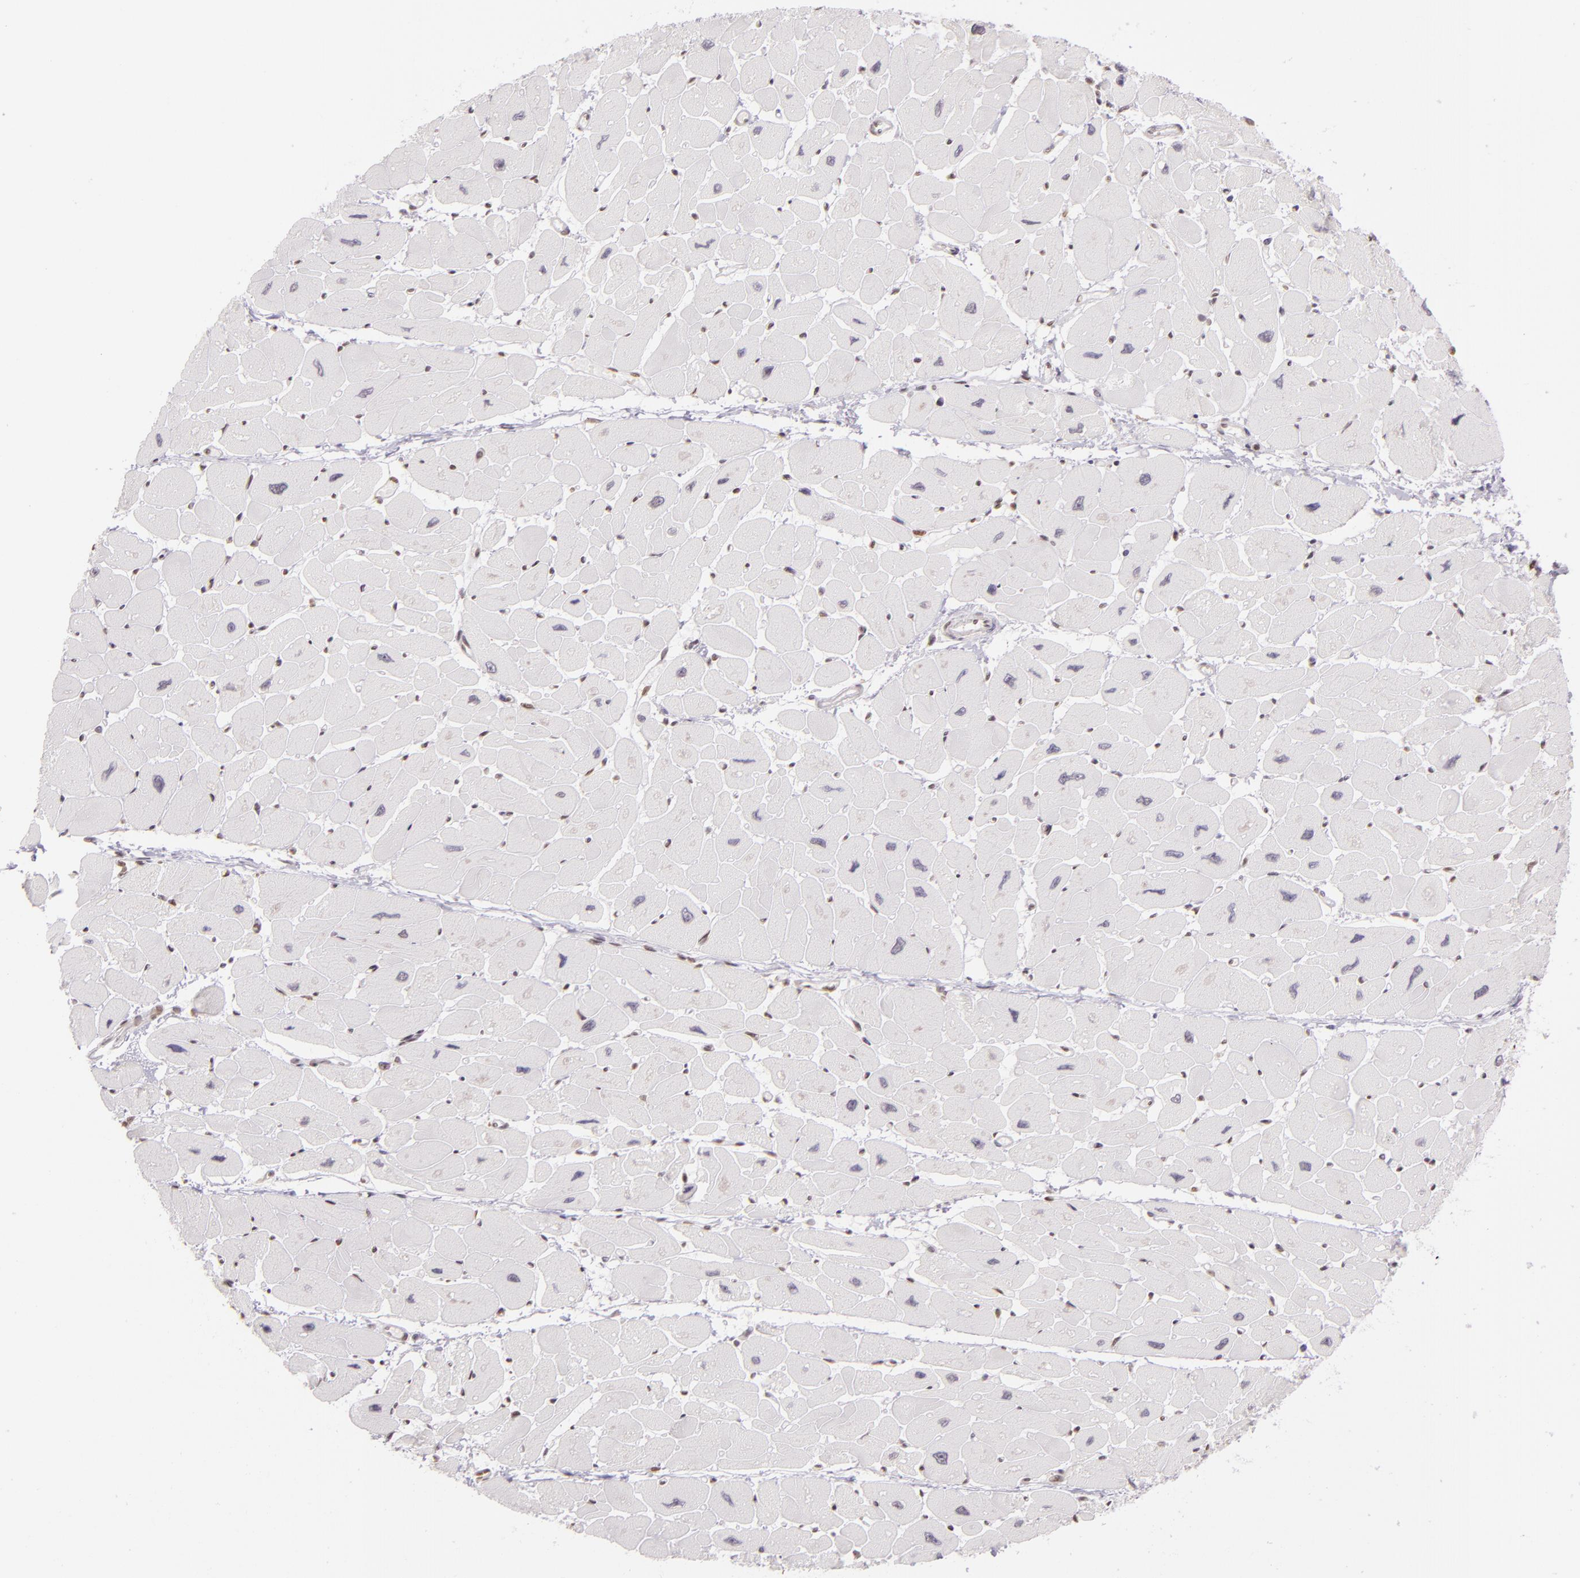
{"staining": {"intensity": "moderate", "quantity": "25%-75%", "location": "nuclear"}, "tissue": "heart muscle", "cell_type": "Cardiomyocytes", "image_type": "normal", "snomed": [{"axis": "morphology", "description": "Normal tissue, NOS"}, {"axis": "topography", "description": "Heart"}], "caption": "Immunohistochemical staining of normal human heart muscle exhibits 25%-75% levels of moderate nuclear protein expression in approximately 25%-75% of cardiomyocytes. The protein of interest is stained brown, and the nuclei are stained in blue (DAB IHC with brightfield microscopy, high magnification).", "gene": "ENSG00000290315", "patient": {"sex": "female", "age": 54}}